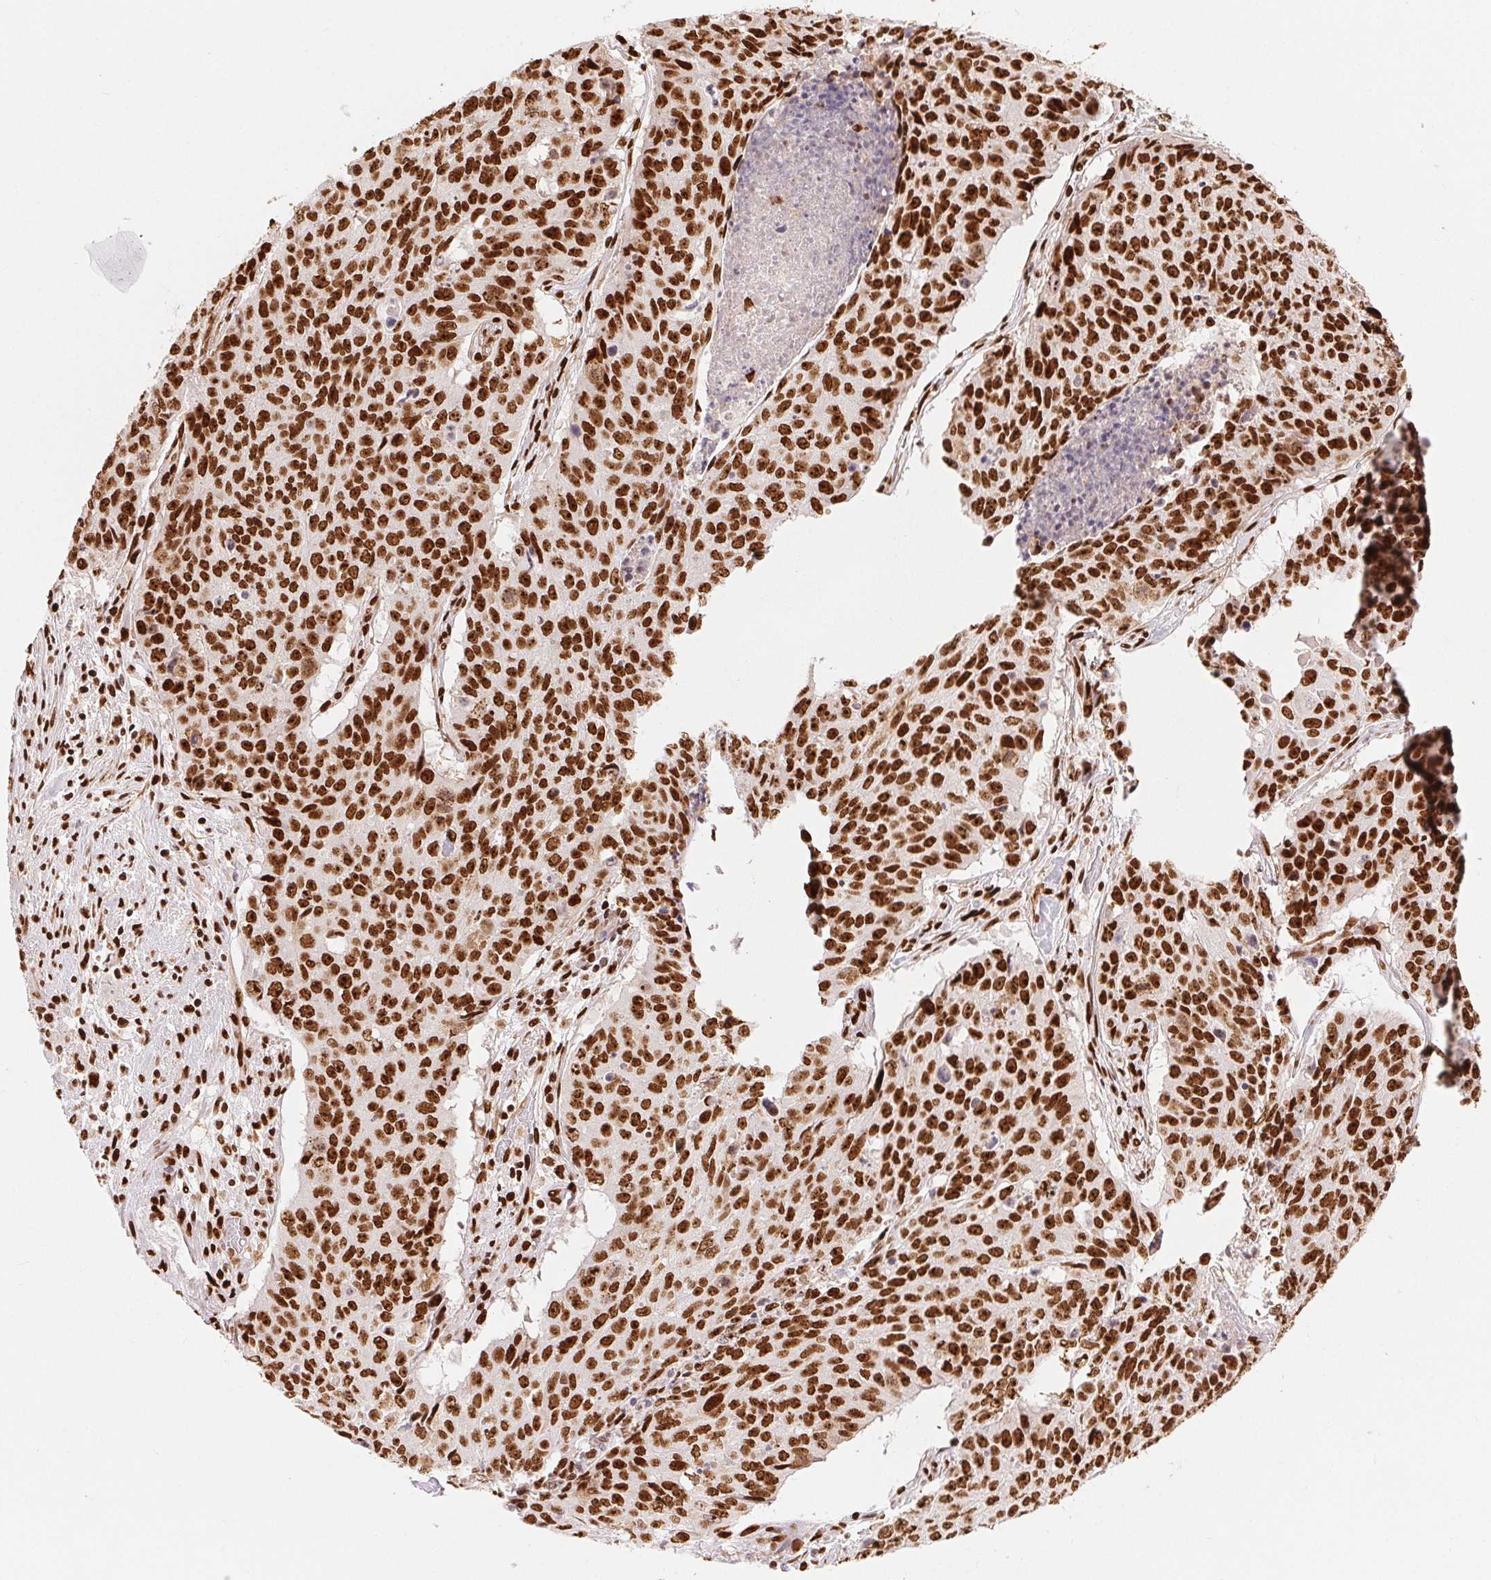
{"staining": {"intensity": "strong", "quantity": ">75%", "location": "nuclear"}, "tissue": "lung cancer", "cell_type": "Tumor cells", "image_type": "cancer", "snomed": [{"axis": "morphology", "description": "Normal tissue, NOS"}, {"axis": "morphology", "description": "Squamous cell carcinoma, NOS"}, {"axis": "topography", "description": "Bronchus"}, {"axis": "topography", "description": "Lung"}], "caption": "This is an image of immunohistochemistry (IHC) staining of lung cancer, which shows strong staining in the nuclear of tumor cells.", "gene": "ZNF80", "patient": {"sex": "male", "age": 64}}